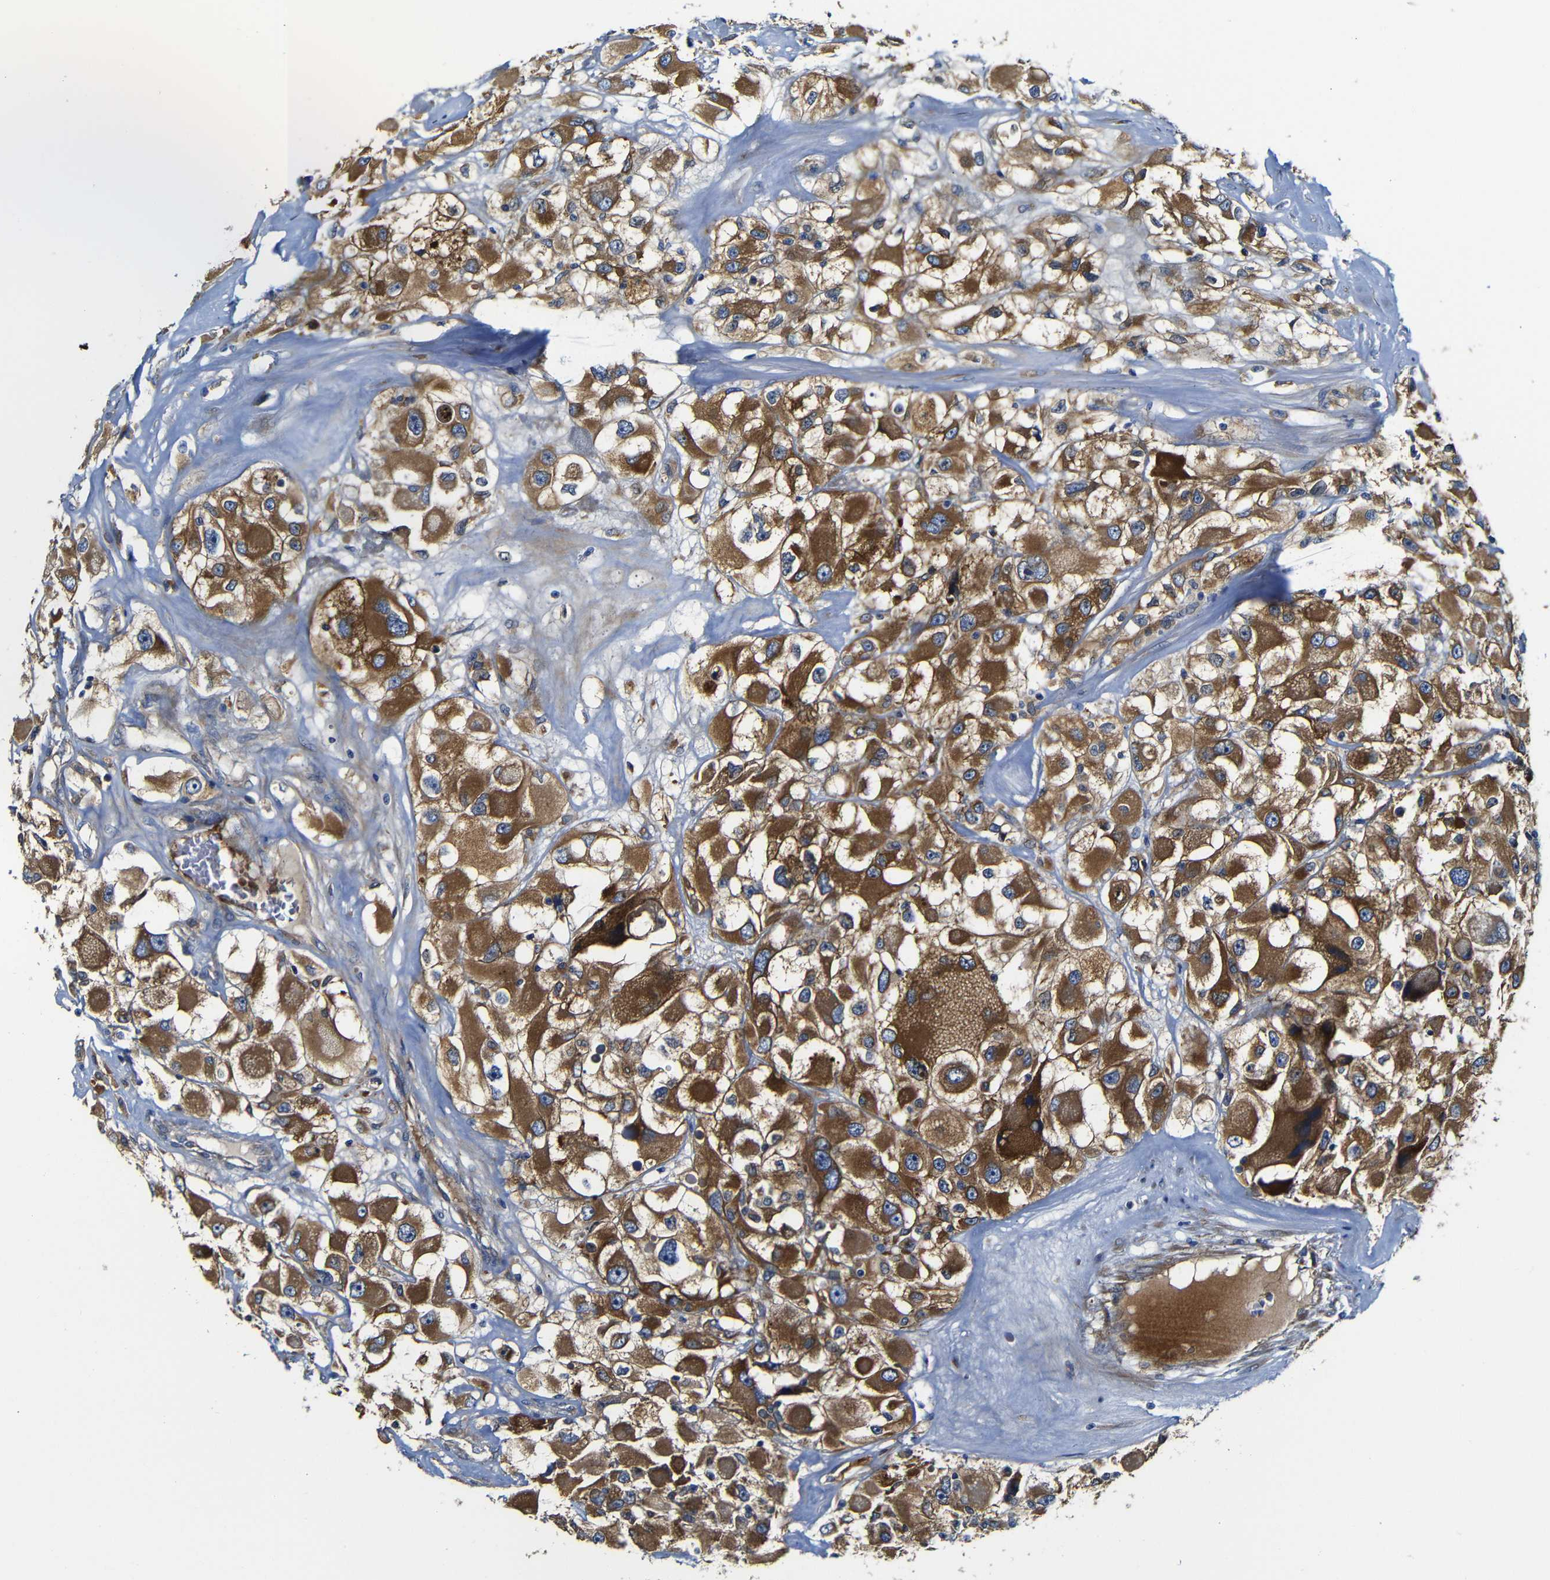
{"staining": {"intensity": "moderate", "quantity": ">75%", "location": "cytoplasmic/membranous"}, "tissue": "renal cancer", "cell_type": "Tumor cells", "image_type": "cancer", "snomed": [{"axis": "morphology", "description": "Adenocarcinoma, NOS"}, {"axis": "topography", "description": "Kidney"}], "caption": "This micrograph demonstrates immunohistochemistry staining of human renal cancer, with medium moderate cytoplasmic/membranous expression in about >75% of tumor cells.", "gene": "CLCC1", "patient": {"sex": "female", "age": 52}}